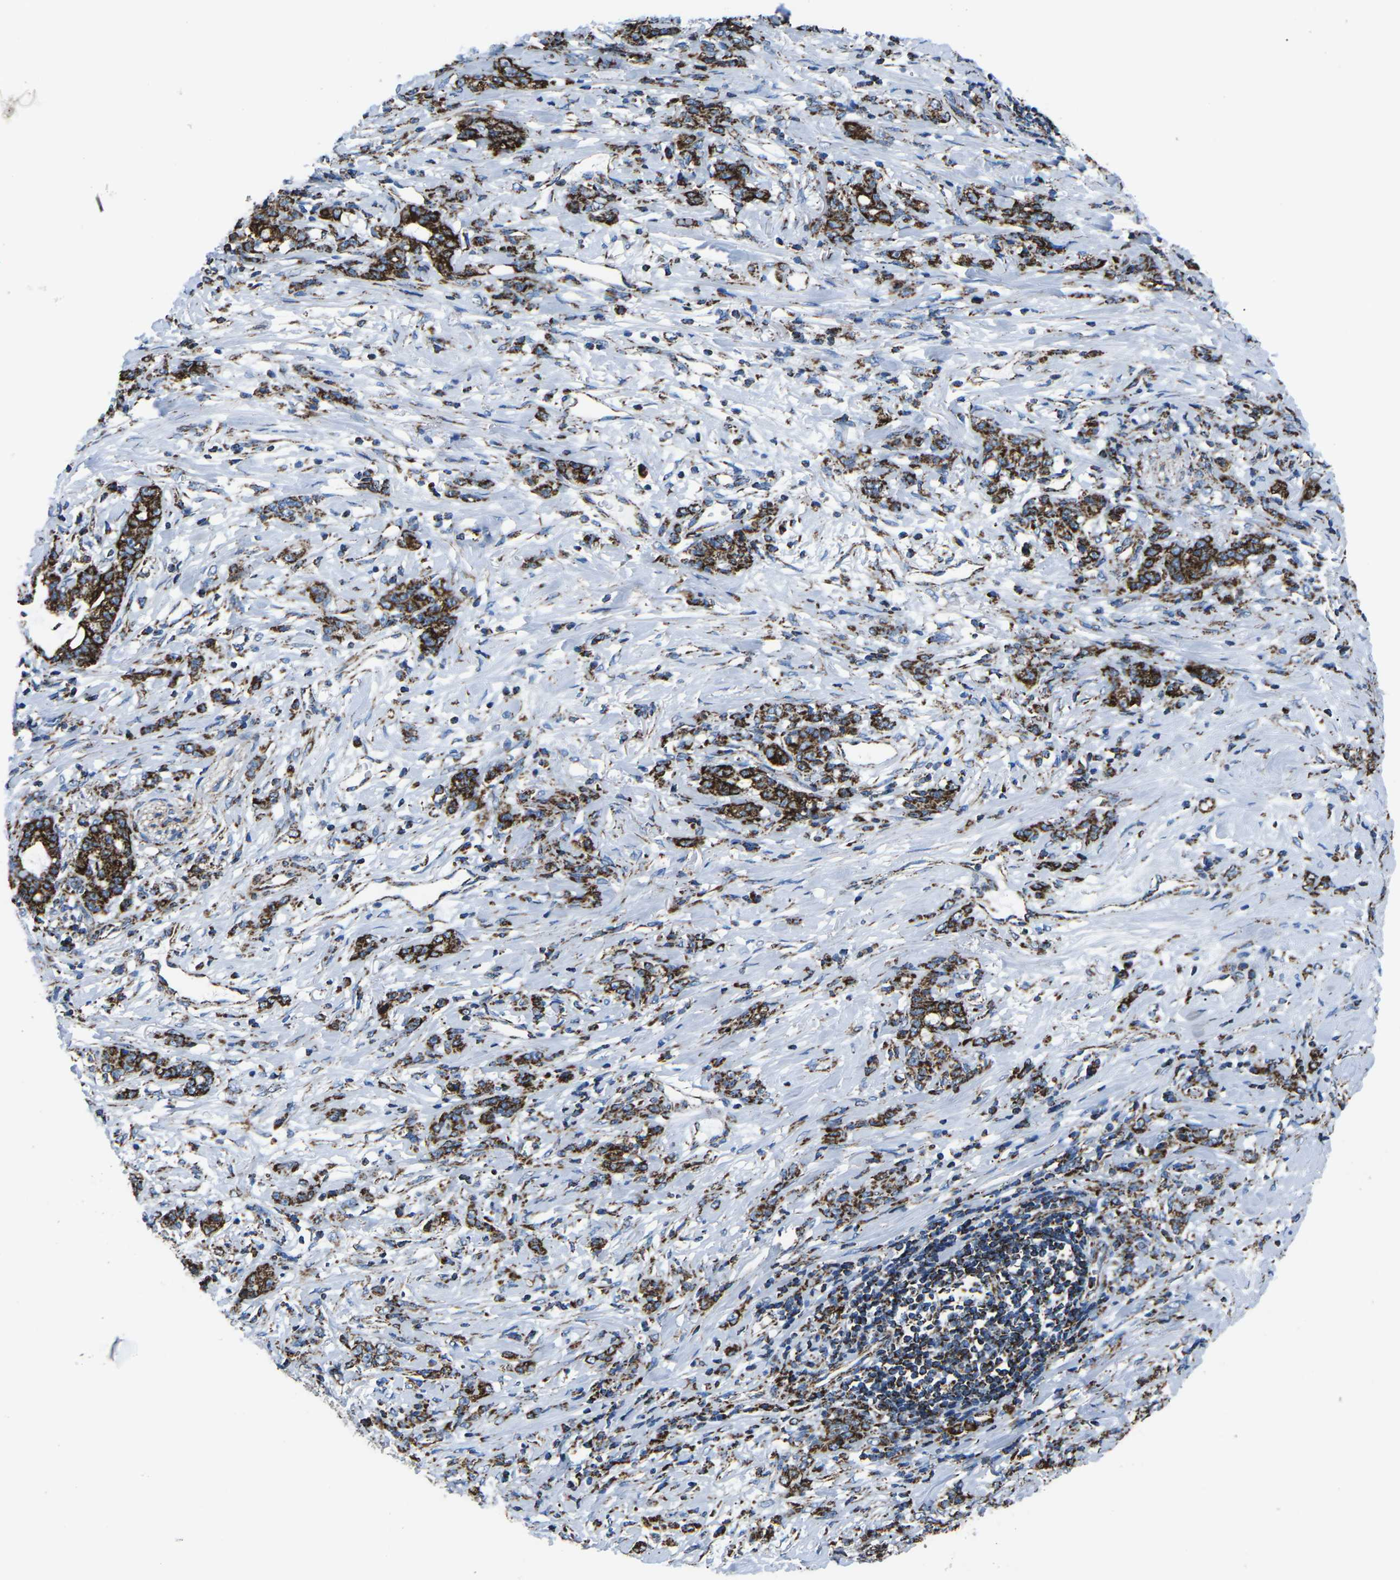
{"staining": {"intensity": "strong", "quantity": ">75%", "location": "cytoplasmic/membranous"}, "tissue": "stomach cancer", "cell_type": "Tumor cells", "image_type": "cancer", "snomed": [{"axis": "morphology", "description": "Adenocarcinoma, NOS"}, {"axis": "topography", "description": "Stomach, lower"}], "caption": "The image demonstrates immunohistochemical staining of stomach cancer (adenocarcinoma). There is strong cytoplasmic/membranous expression is identified in about >75% of tumor cells. The staining was performed using DAB (3,3'-diaminobenzidine) to visualize the protein expression in brown, while the nuclei were stained in blue with hematoxylin (Magnification: 20x).", "gene": "MT-CO2", "patient": {"sex": "male", "age": 88}}